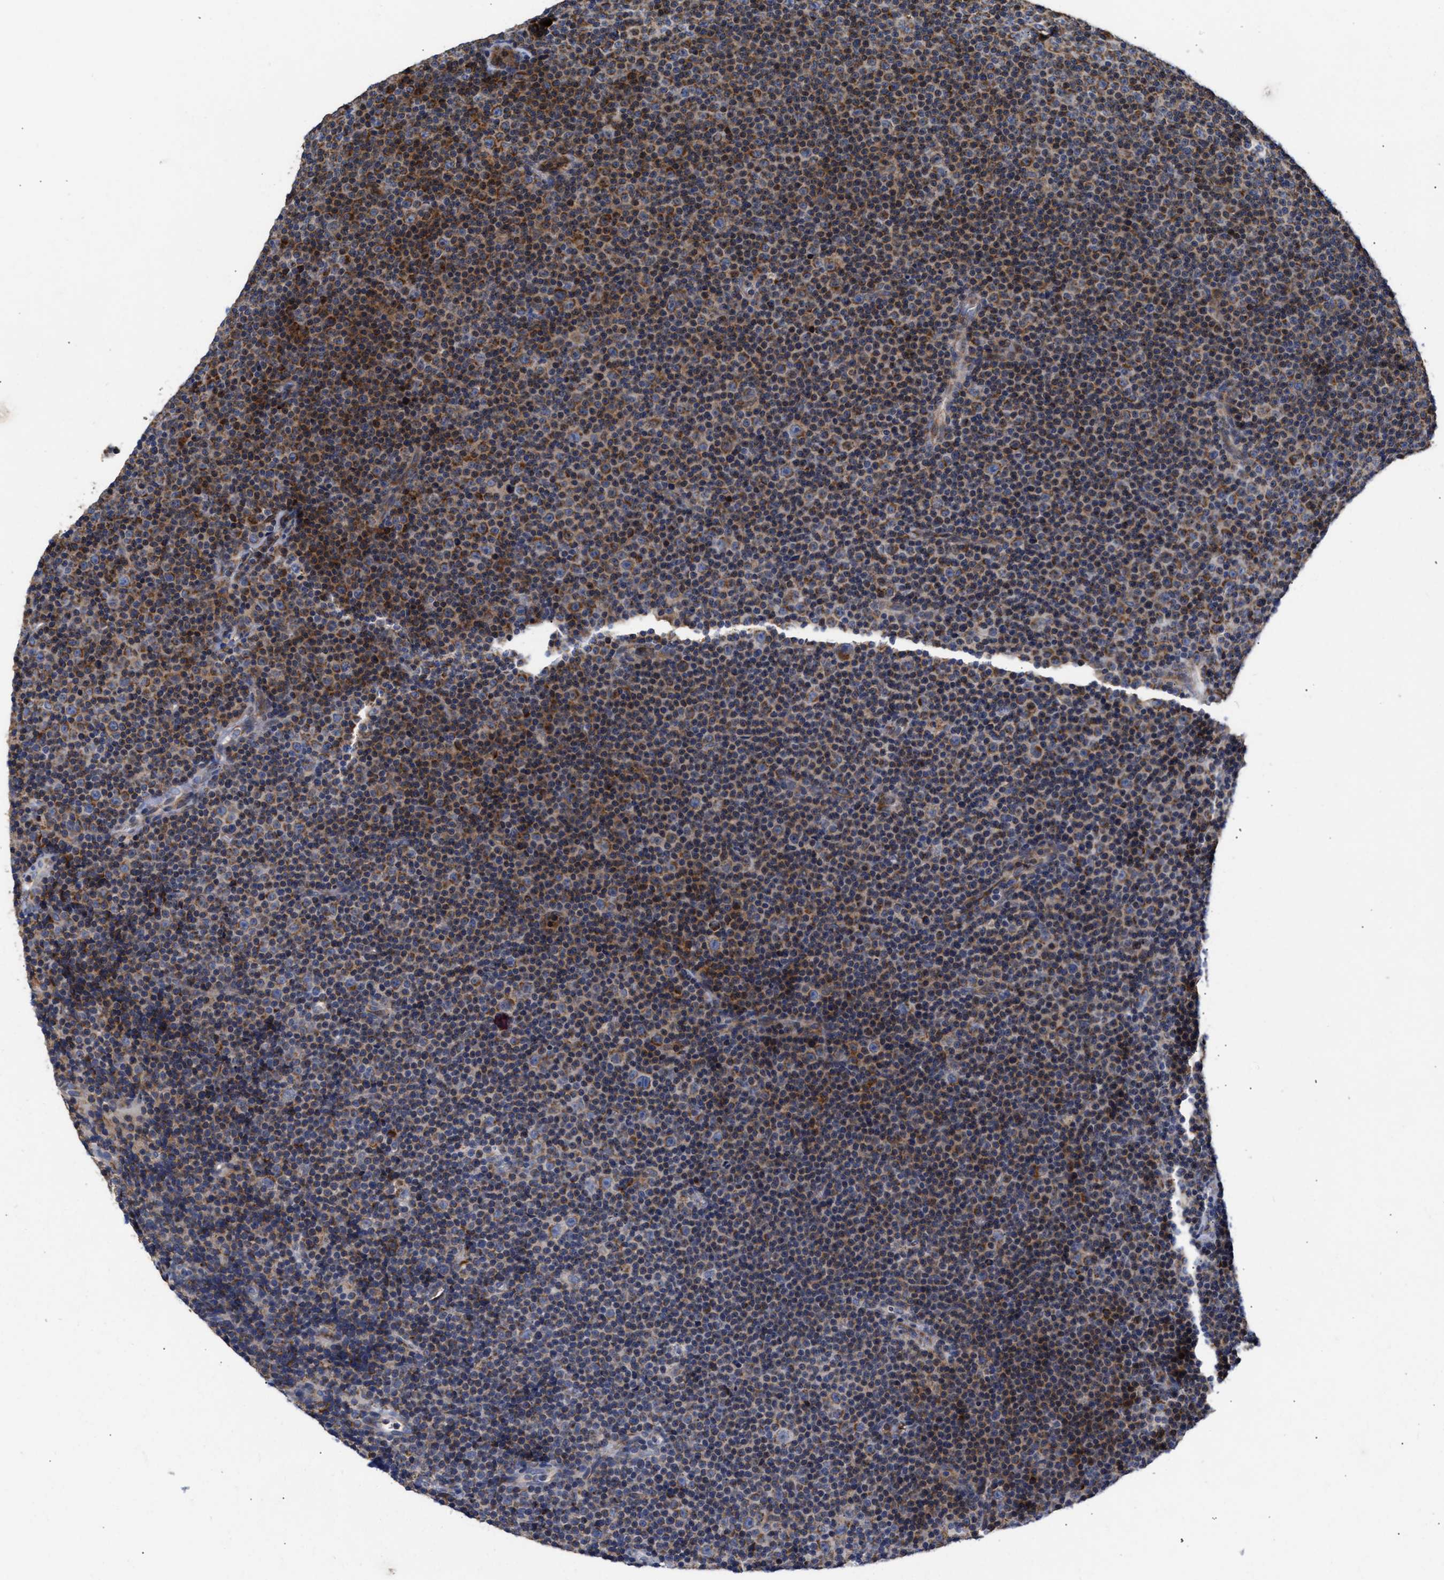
{"staining": {"intensity": "moderate", "quantity": ">75%", "location": "cytoplasmic/membranous"}, "tissue": "lymphoma", "cell_type": "Tumor cells", "image_type": "cancer", "snomed": [{"axis": "morphology", "description": "Malignant lymphoma, non-Hodgkin's type, Low grade"}, {"axis": "topography", "description": "Lymph node"}], "caption": "DAB (3,3'-diaminobenzidine) immunohistochemical staining of lymphoma displays moderate cytoplasmic/membranous protein positivity in about >75% of tumor cells.", "gene": "MALSU1", "patient": {"sex": "female", "age": 67}}